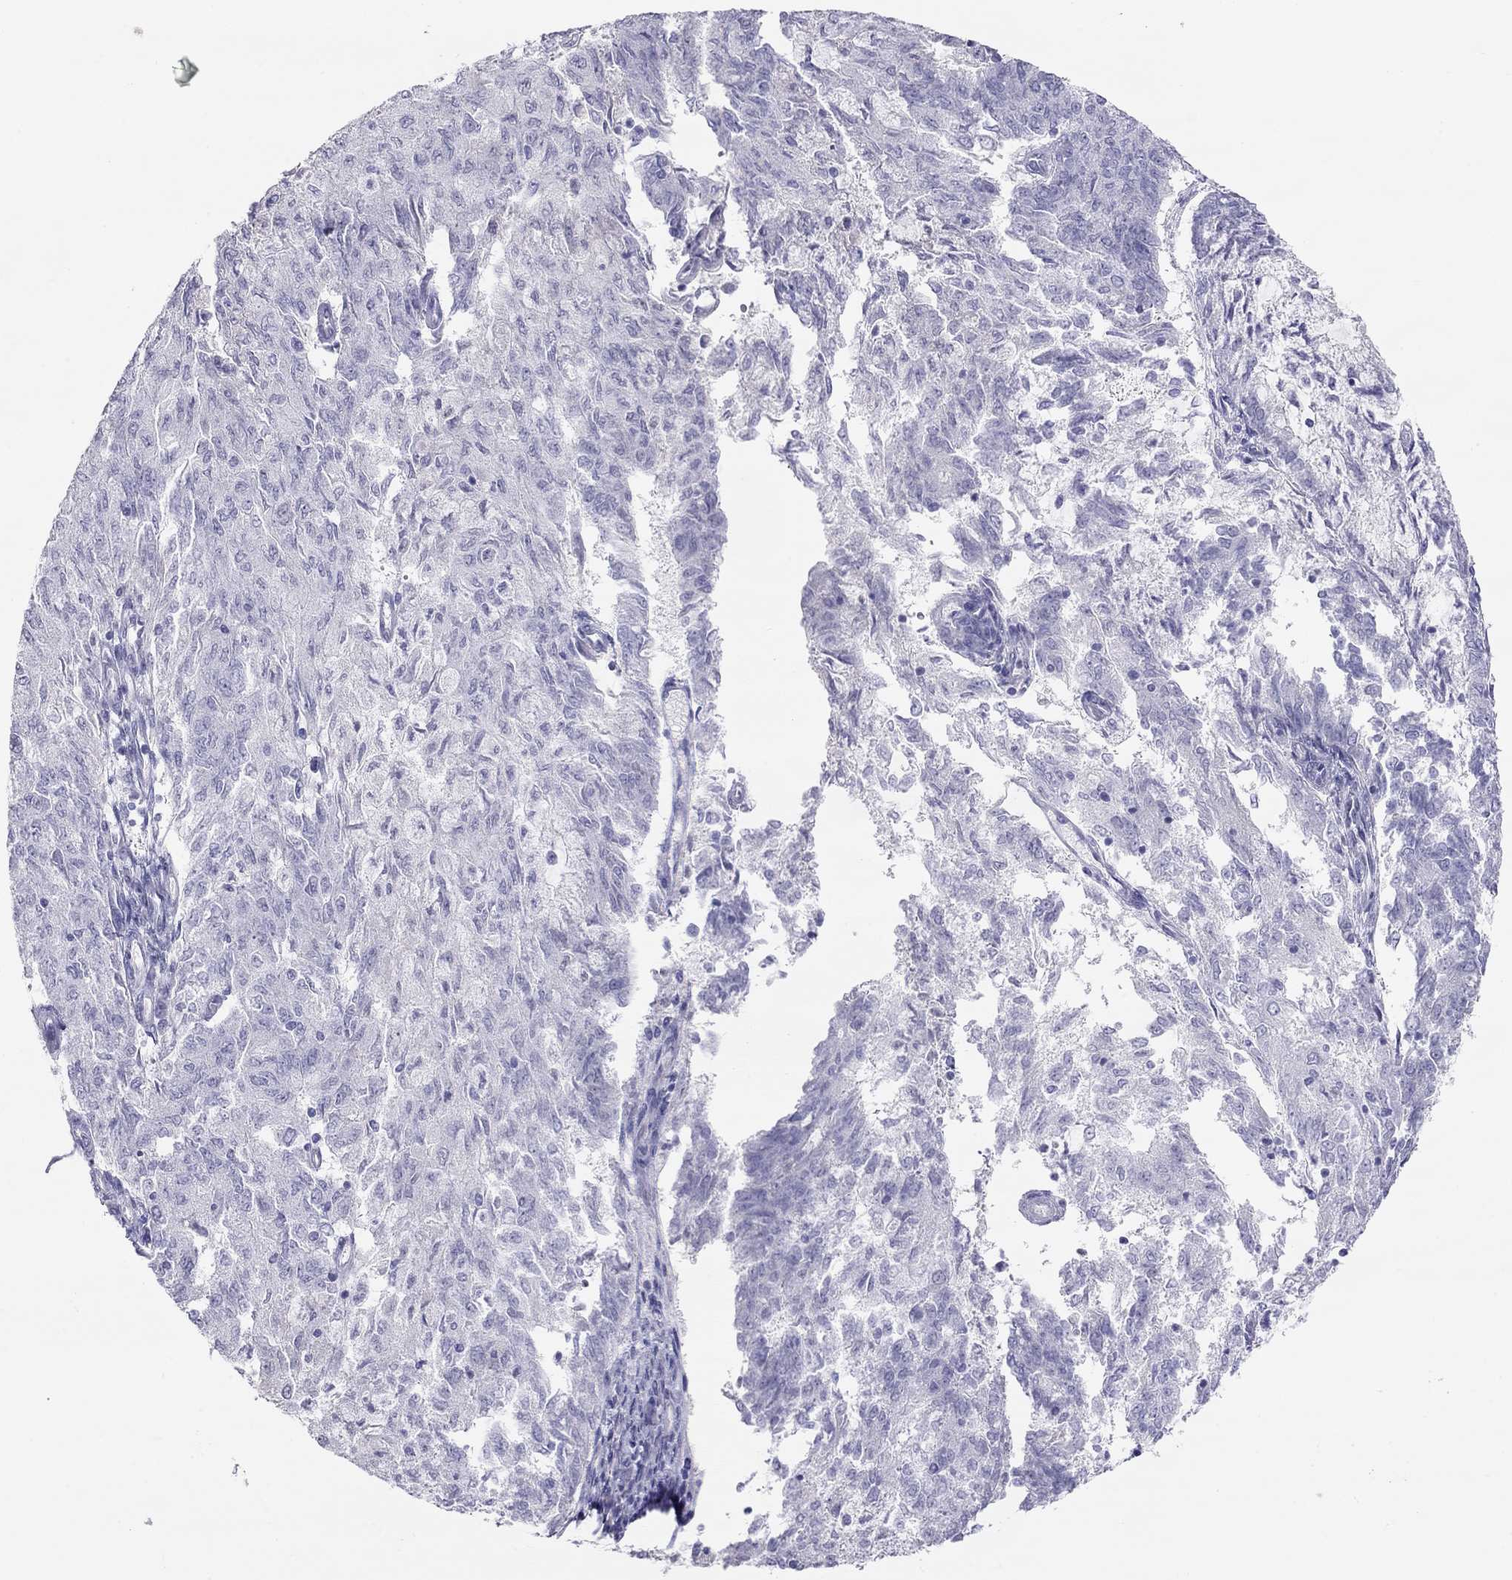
{"staining": {"intensity": "negative", "quantity": "none", "location": "none"}, "tissue": "endometrial cancer", "cell_type": "Tumor cells", "image_type": "cancer", "snomed": [{"axis": "morphology", "description": "Adenocarcinoma, NOS"}, {"axis": "topography", "description": "Endometrium"}], "caption": "Tumor cells show no significant protein positivity in adenocarcinoma (endometrial).", "gene": "KCNV2", "patient": {"sex": "female", "age": 82}}